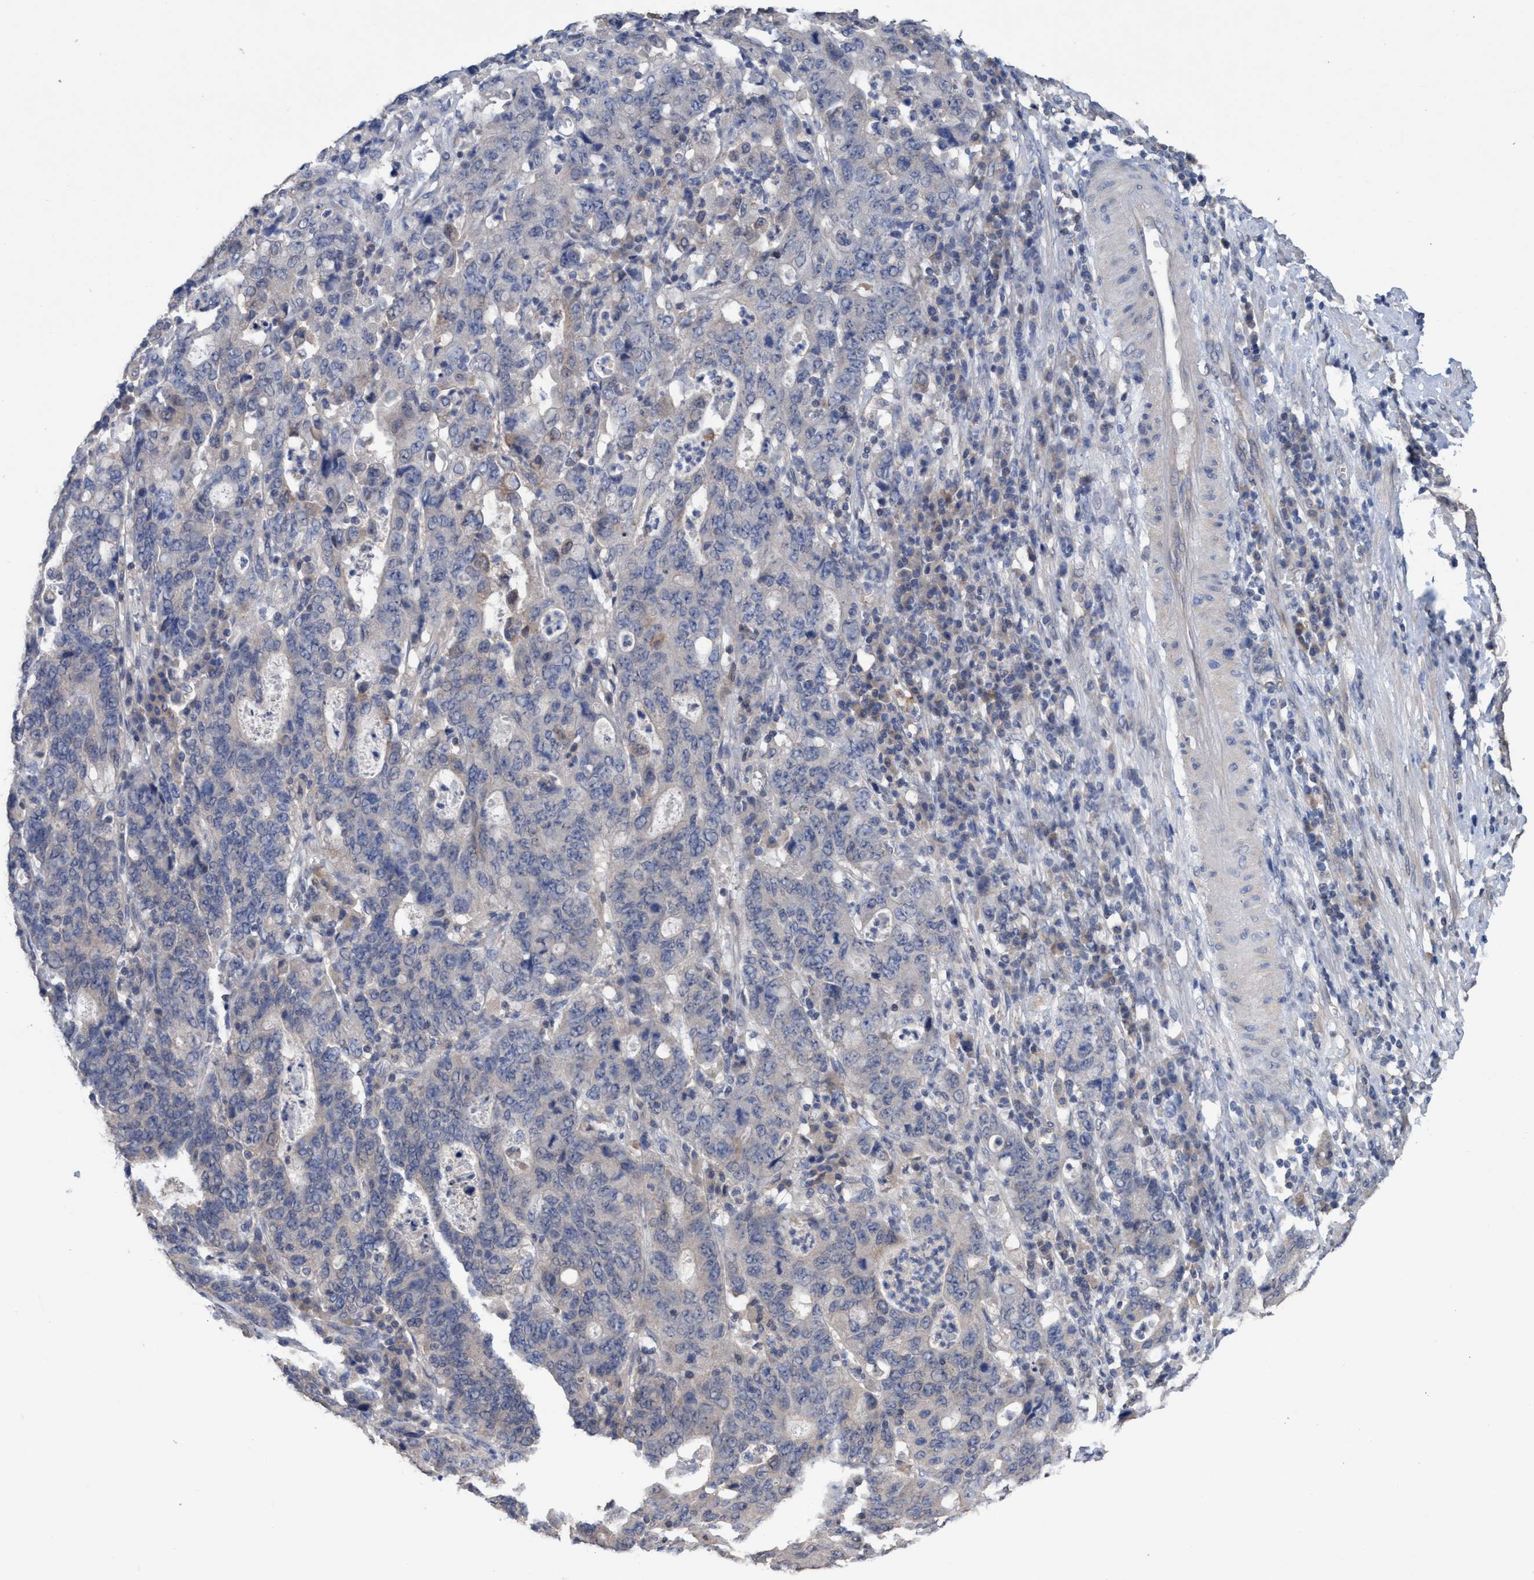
{"staining": {"intensity": "negative", "quantity": "none", "location": "none"}, "tissue": "stomach cancer", "cell_type": "Tumor cells", "image_type": "cancer", "snomed": [{"axis": "morphology", "description": "Adenocarcinoma, NOS"}, {"axis": "topography", "description": "Stomach, upper"}], "caption": "DAB immunohistochemical staining of human stomach adenocarcinoma demonstrates no significant expression in tumor cells.", "gene": "GLOD4", "patient": {"sex": "male", "age": 69}}